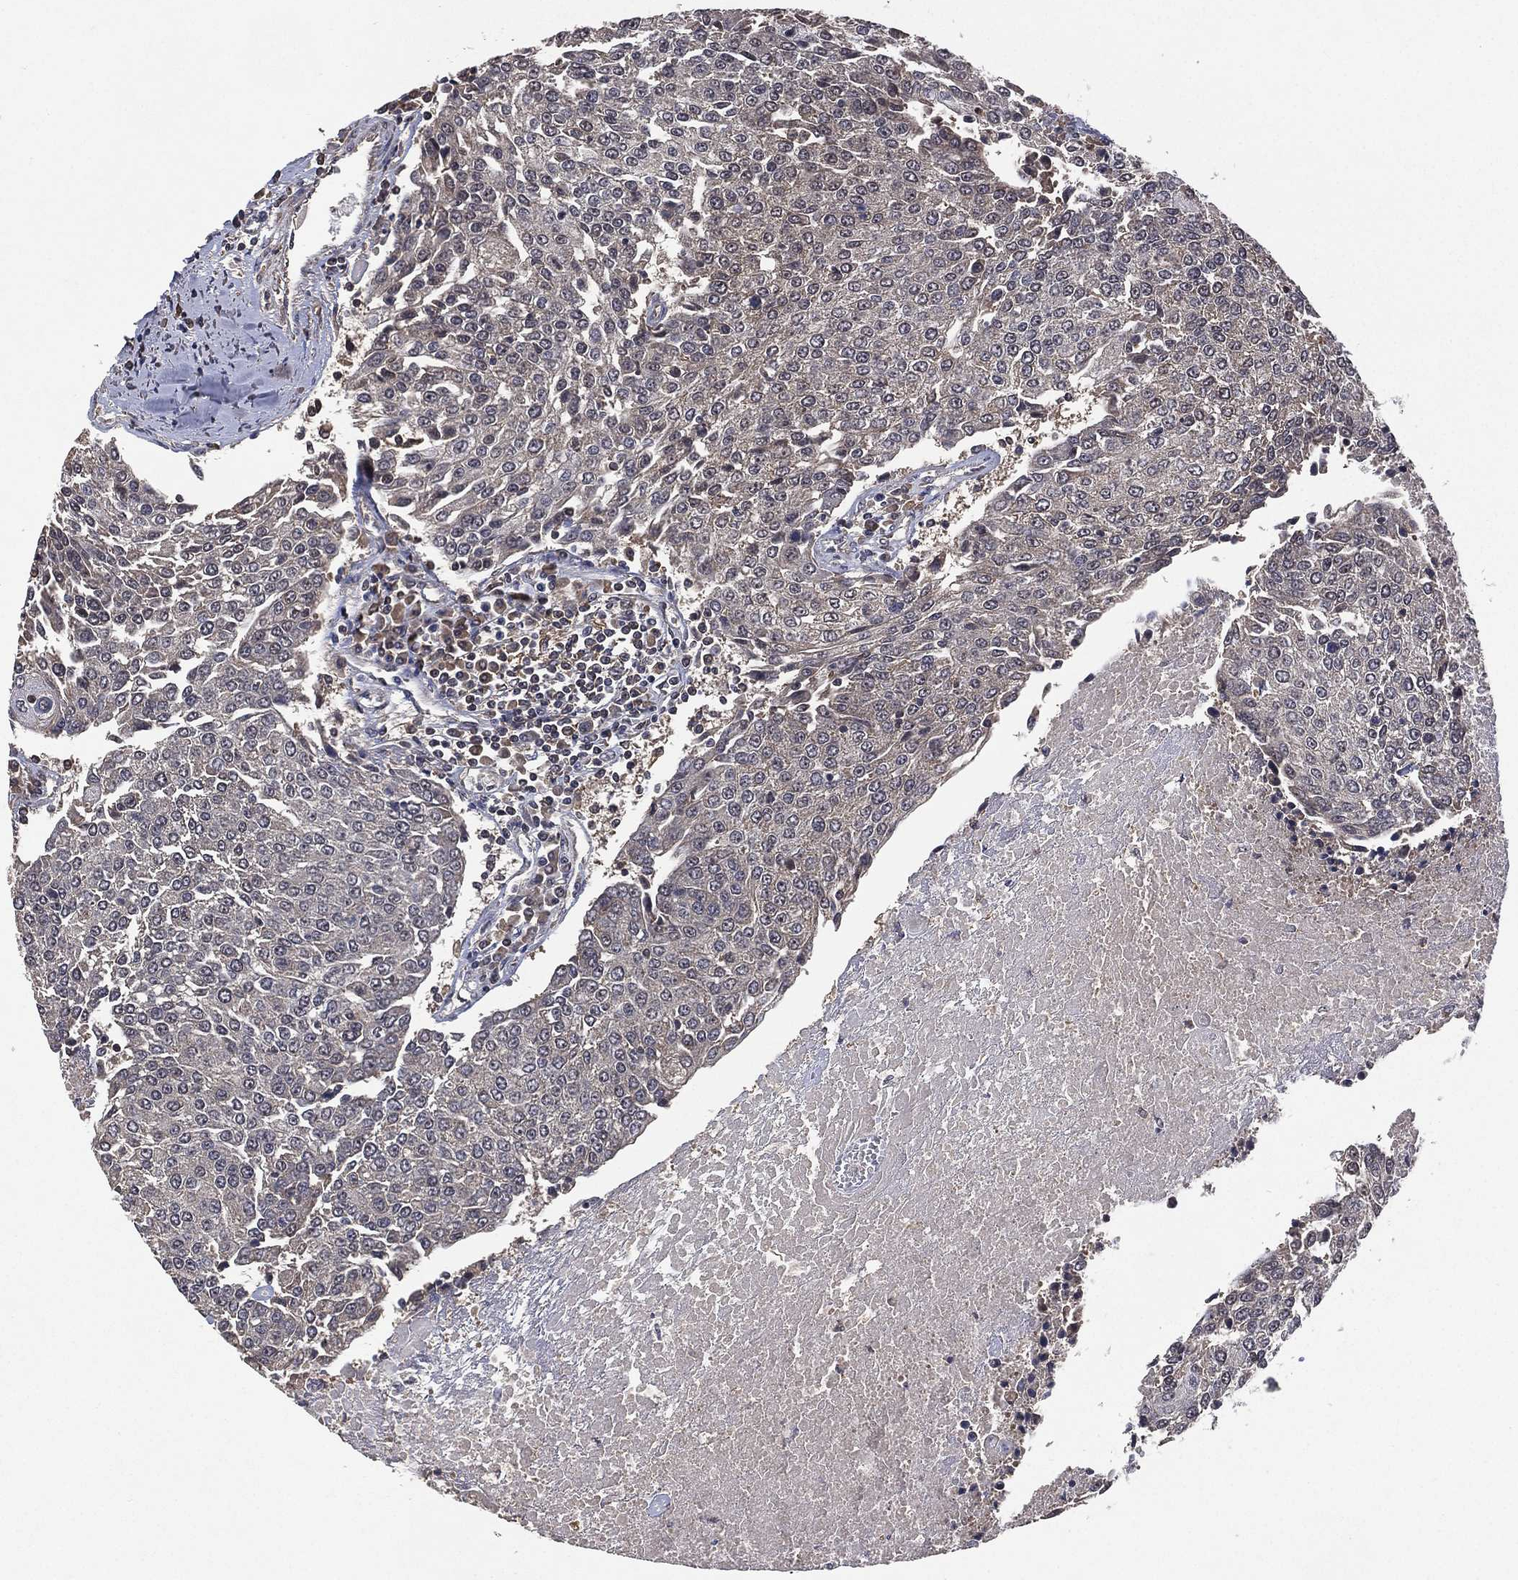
{"staining": {"intensity": "negative", "quantity": "none", "location": "none"}, "tissue": "urothelial cancer", "cell_type": "Tumor cells", "image_type": "cancer", "snomed": [{"axis": "morphology", "description": "Urothelial carcinoma, High grade"}, {"axis": "topography", "description": "Urinary bladder"}], "caption": "There is no significant positivity in tumor cells of urothelial cancer.", "gene": "NELFCD", "patient": {"sex": "female", "age": 85}}